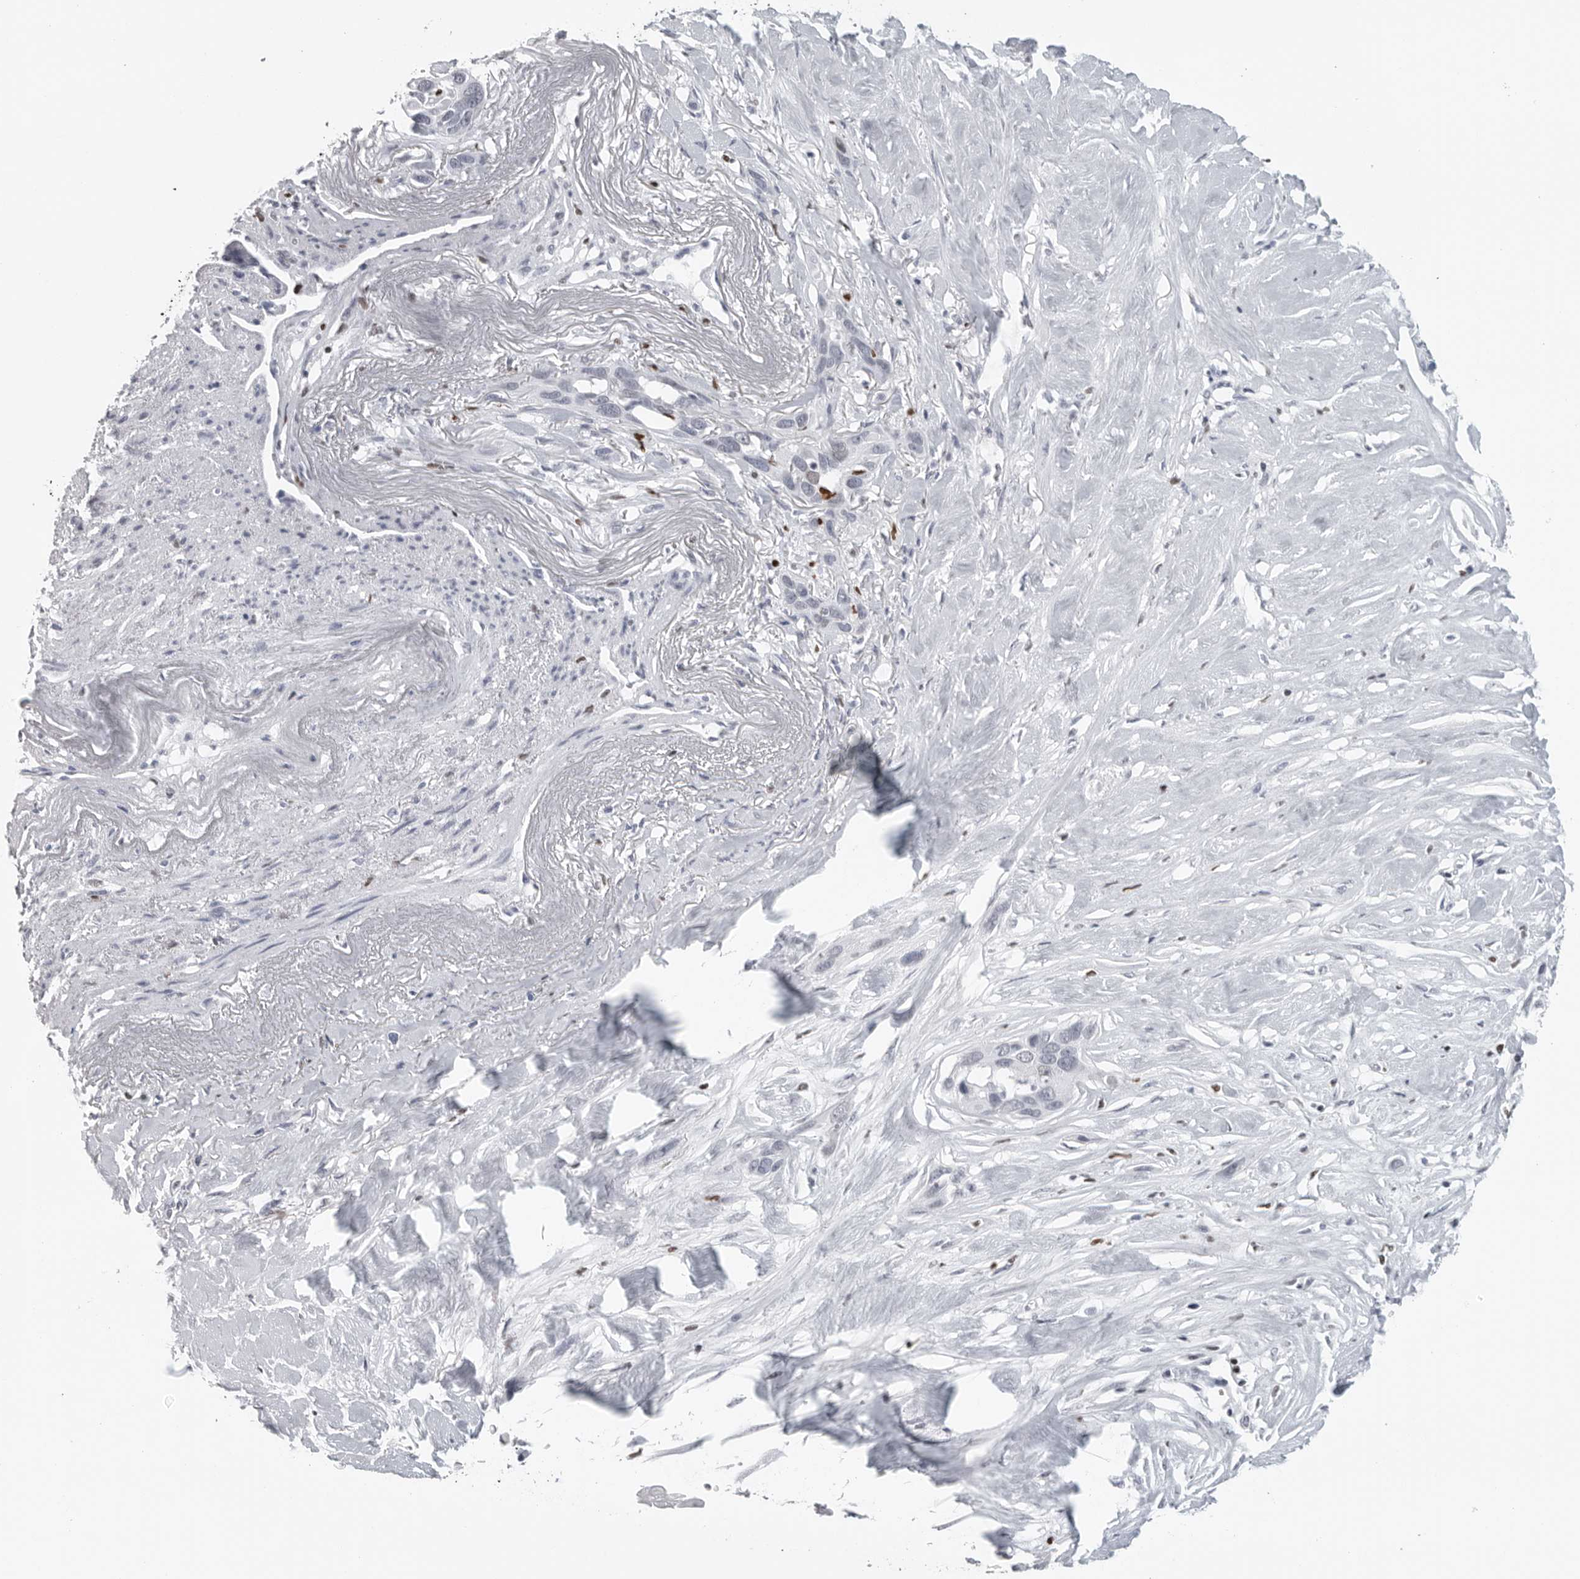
{"staining": {"intensity": "negative", "quantity": "none", "location": "none"}, "tissue": "pancreatic cancer", "cell_type": "Tumor cells", "image_type": "cancer", "snomed": [{"axis": "morphology", "description": "Adenocarcinoma, NOS"}, {"axis": "topography", "description": "Pancreas"}], "caption": "This is an IHC histopathology image of adenocarcinoma (pancreatic). There is no expression in tumor cells.", "gene": "SATB2", "patient": {"sex": "female", "age": 60}}